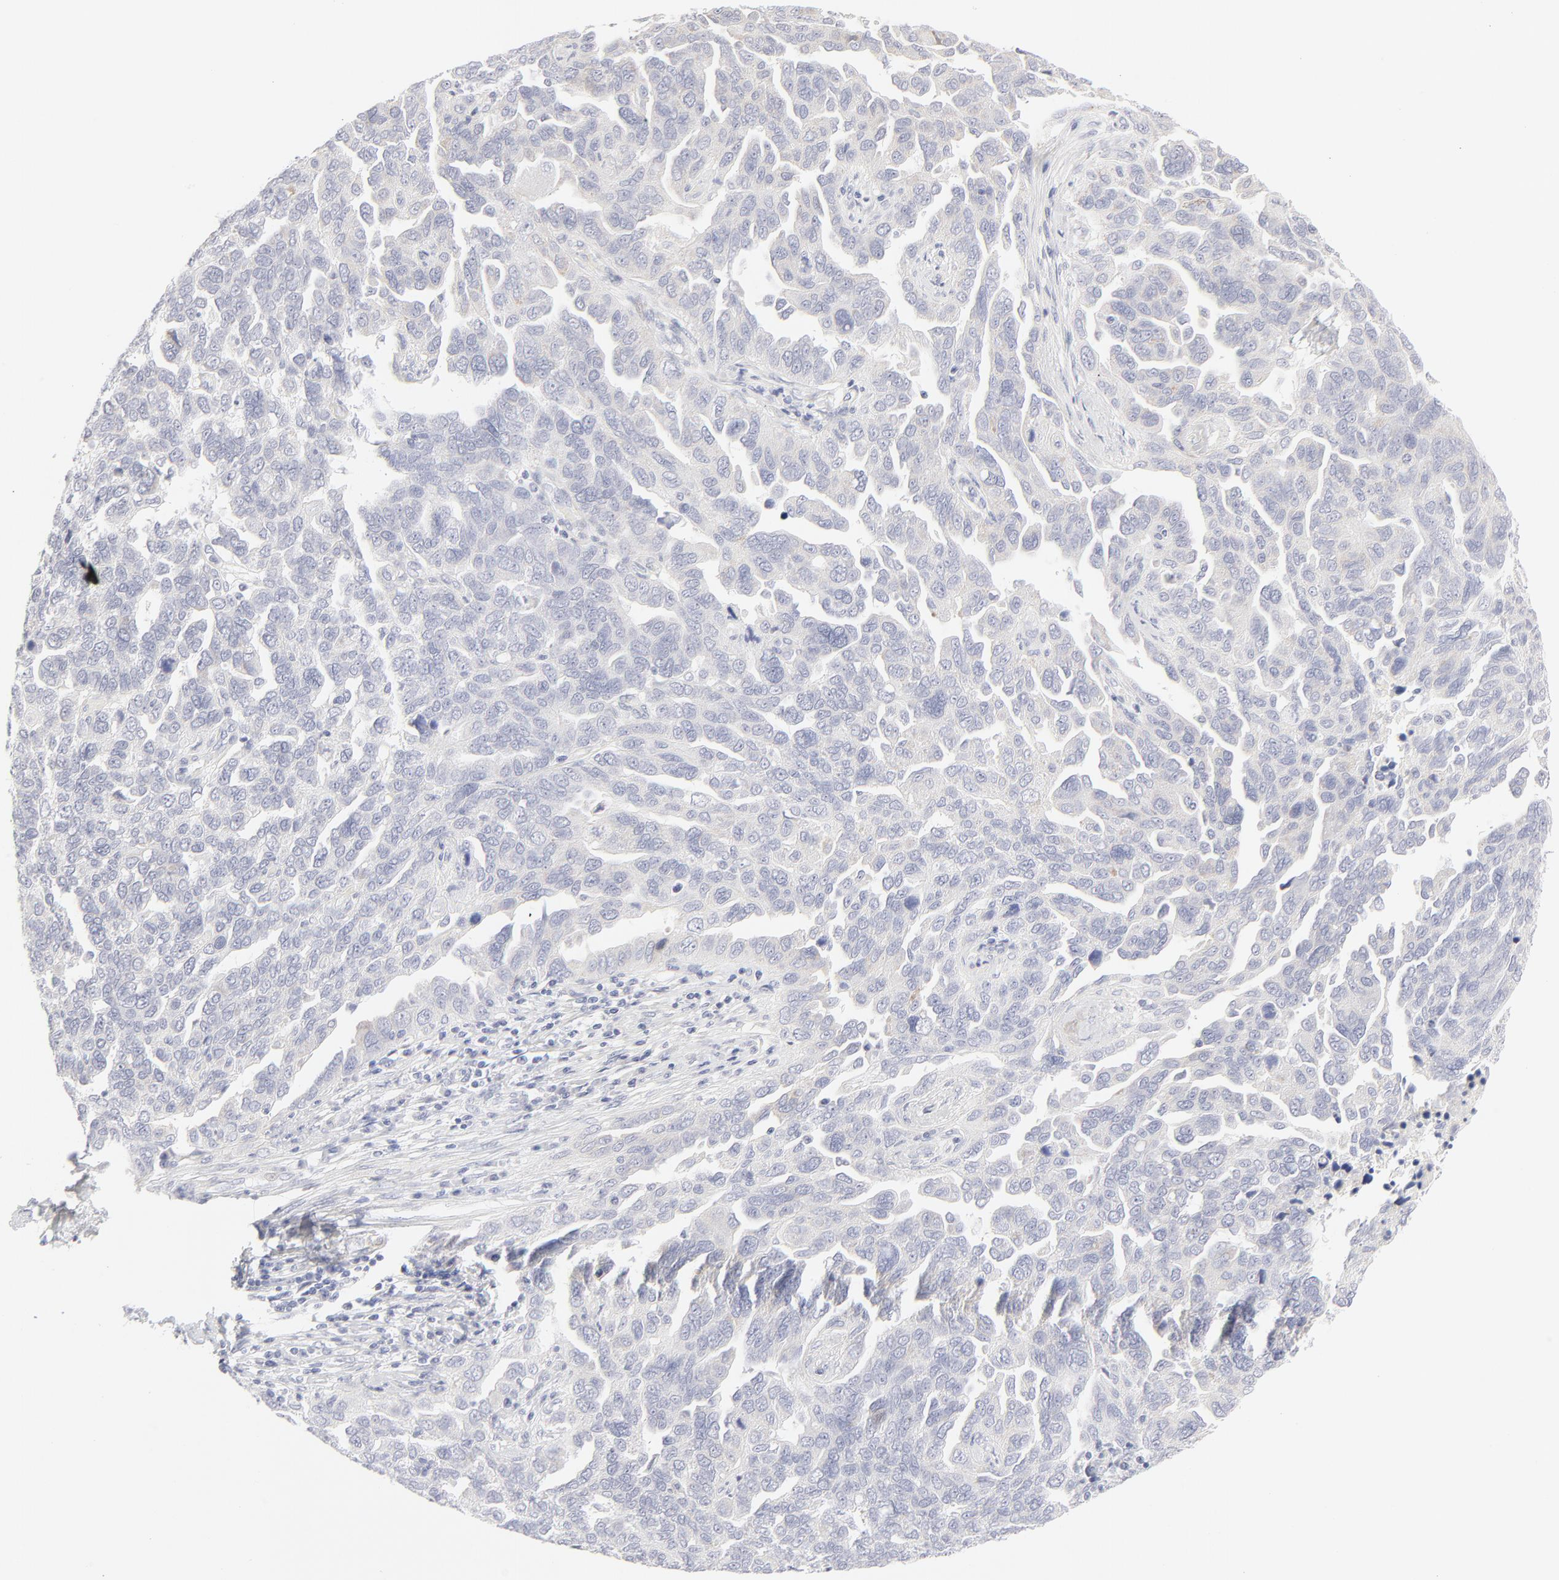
{"staining": {"intensity": "negative", "quantity": "none", "location": "none"}, "tissue": "ovarian cancer", "cell_type": "Tumor cells", "image_type": "cancer", "snomed": [{"axis": "morphology", "description": "Cystadenocarcinoma, serous, NOS"}, {"axis": "topography", "description": "Ovary"}], "caption": "This is an immunohistochemistry micrograph of human ovarian cancer. There is no staining in tumor cells.", "gene": "NPNT", "patient": {"sex": "female", "age": 64}}